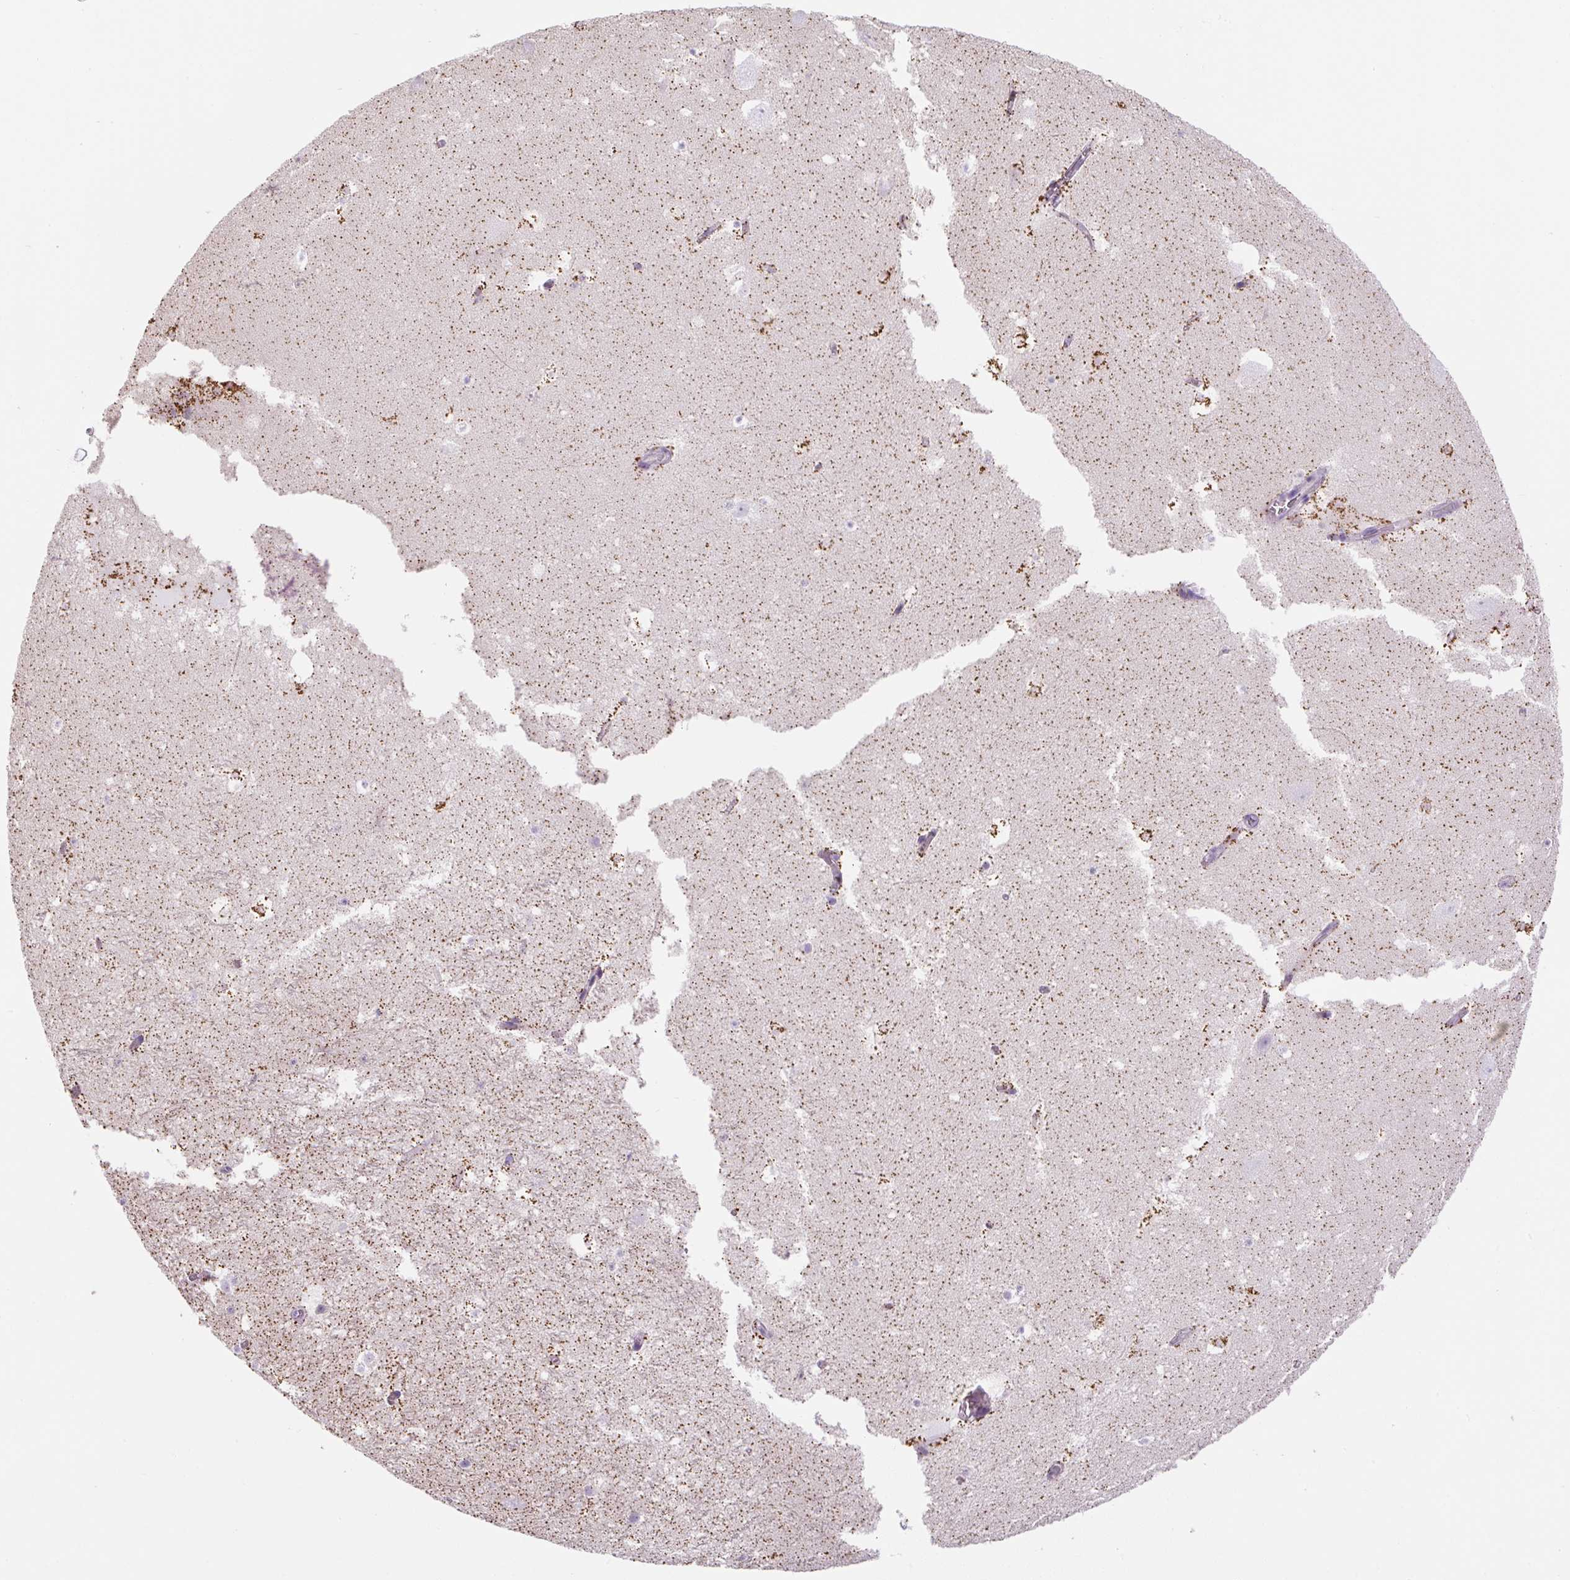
{"staining": {"intensity": "negative", "quantity": "none", "location": "none"}, "tissue": "hippocampus", "cell_type": "Glial cells", "image_type": "normal", "snomed": [{"axis": "morphology", "description": "Normal tissue, NOS"}, {"axis": "topography", "description": "Hippocampus"}], "caption": "Immunohistochemistry photomicrograph of unremarkable hippocampus stained for a protein (brown), which displays no expression in glial cells.", "gene": "ADAMTS19", "patient": {"sex": "female", "age": 42}}